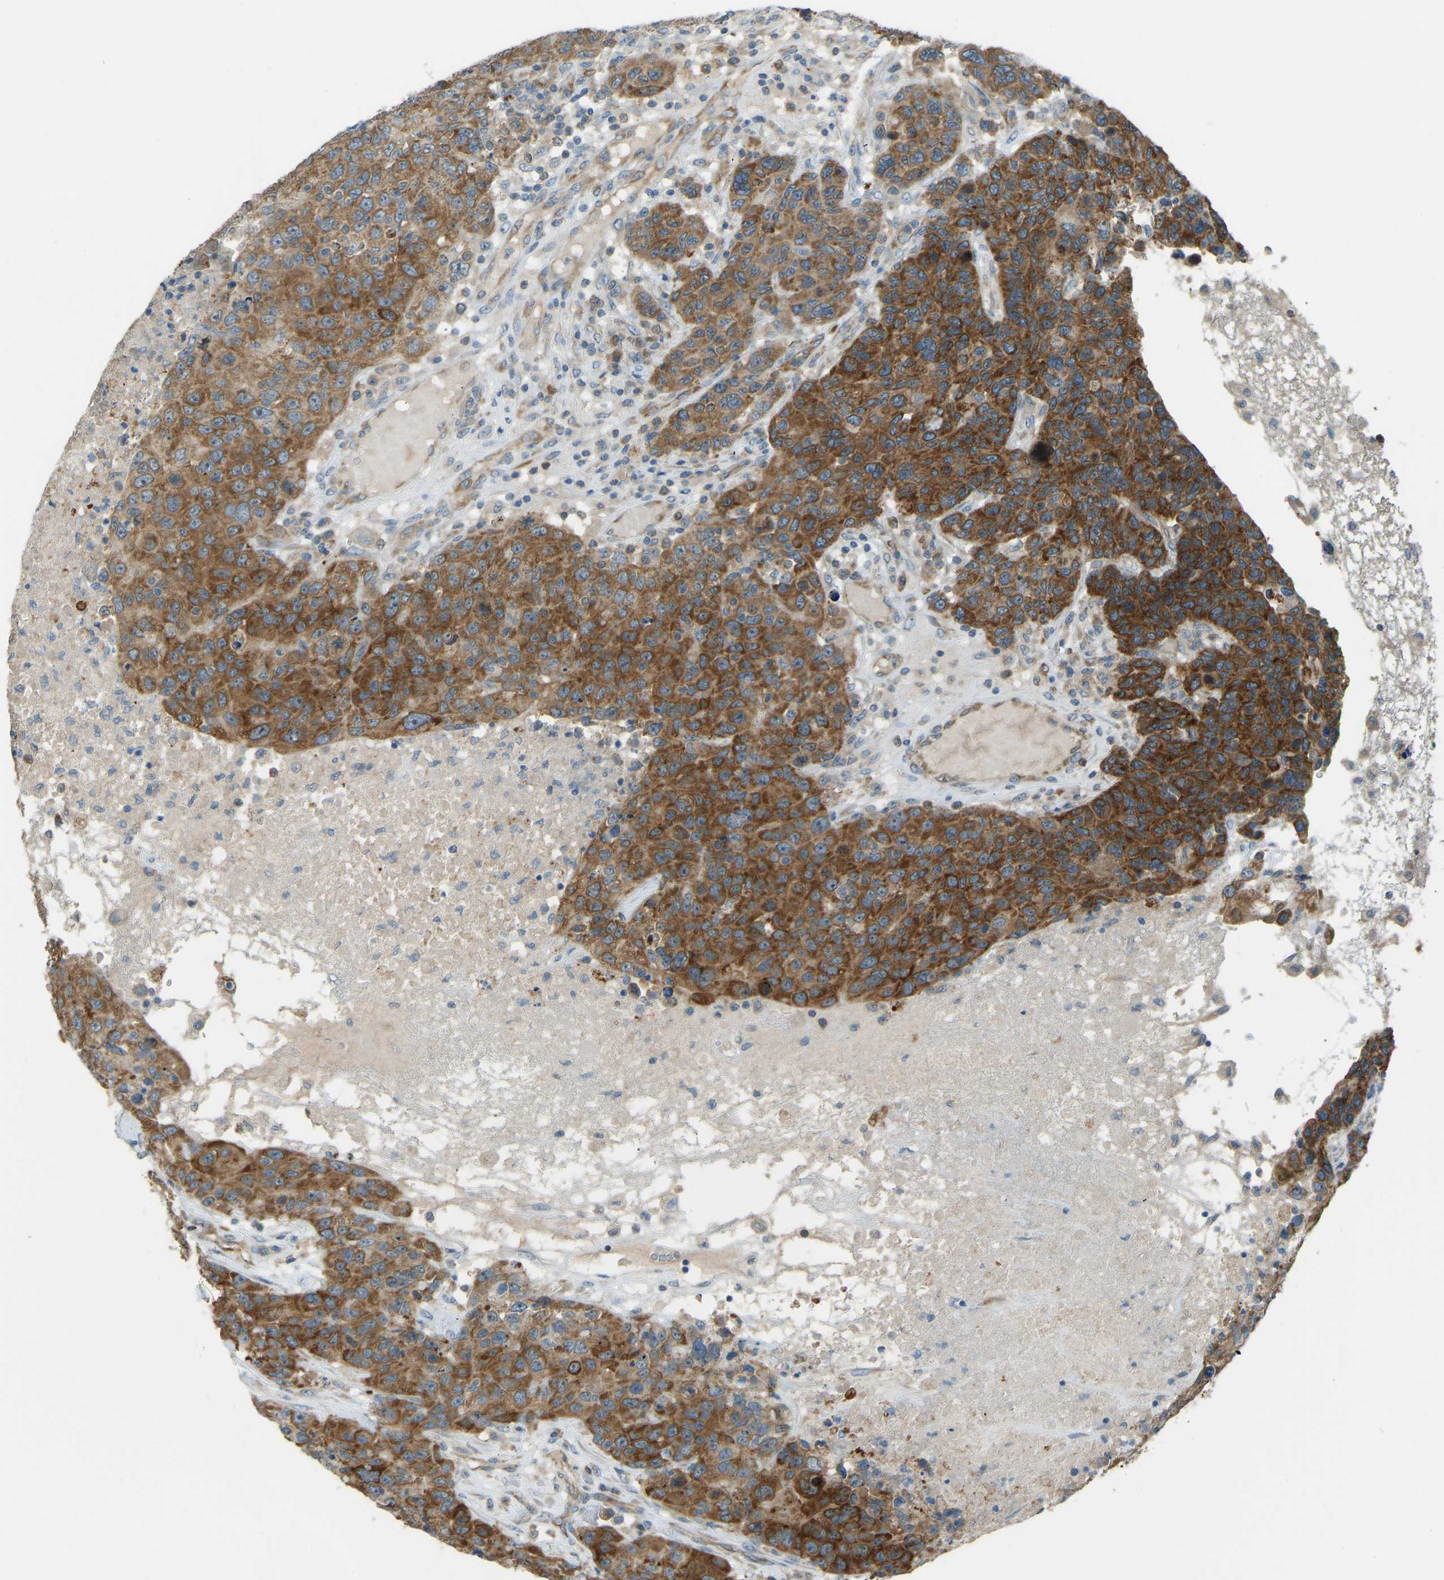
{"staining": {"intensity": "strong", "quantity": ">75%", "location": "cytoplasmic/membranous"}, "tissue": "breast cancer", "cell_type": "Tumor cells", "image_type": "cancer", "snomed": [{"axis": "morphology", "description": "Duct carcinoma"}, {"axis": "topography", "description": "Breast"}], "caption": "An immunohistochemistry (IHC) photomicrograph of neoplastic tissue is shown. Protein staining in brown highlights strong cytoplasmic/membranous positivity in invasive ductal carcinoma (breast) within tumor cells. Using DAB (3,3'-diaminobenzidine) (brown) and hematoxylin (blue) stains, captured at high magnification using brightfield microscopy.", "gene": "STAU2", "patient": {"sex": "female", "age": 37}}